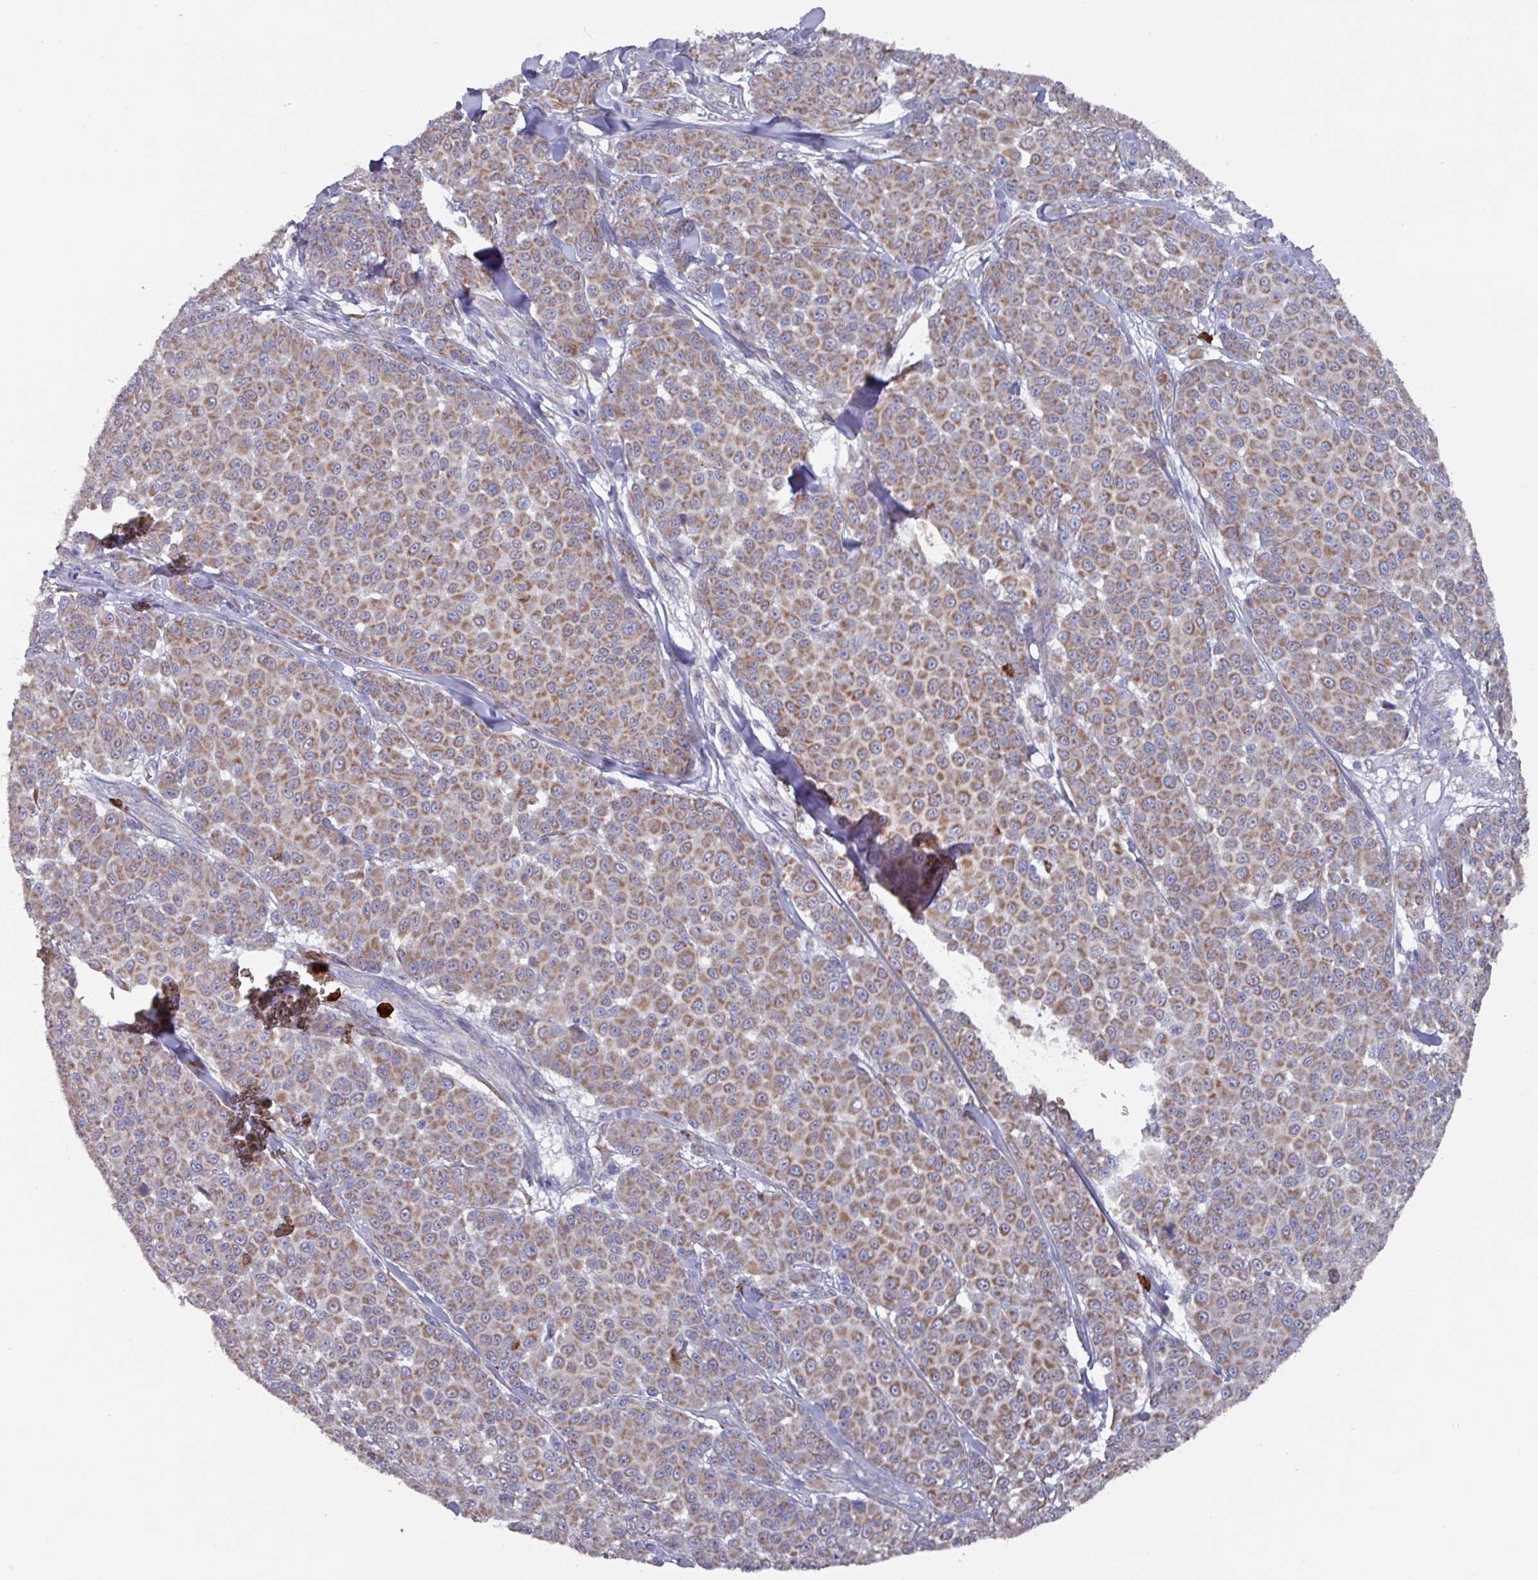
{"staining": {"intensity": "moderate", "quantity": ">75%", "location": "cytoplasmic/membranous"}, "tissue": "melanoma", "cell_type": "Tumor cells", "image_type": "cancer", "snomed": [{"axis": "morphology", "description": "Malignant melanoma, NOS"}, {"axis": "topography", "description": "Skin"}], "caption": "Melanoma was stained to show a protein in brown. There is medium levels of moderate cytoplasmic/membranous expression in approximately >75% of tumor cells.", "gene": "UQCC2", "patient": {"sex": "male", "age": 46}}